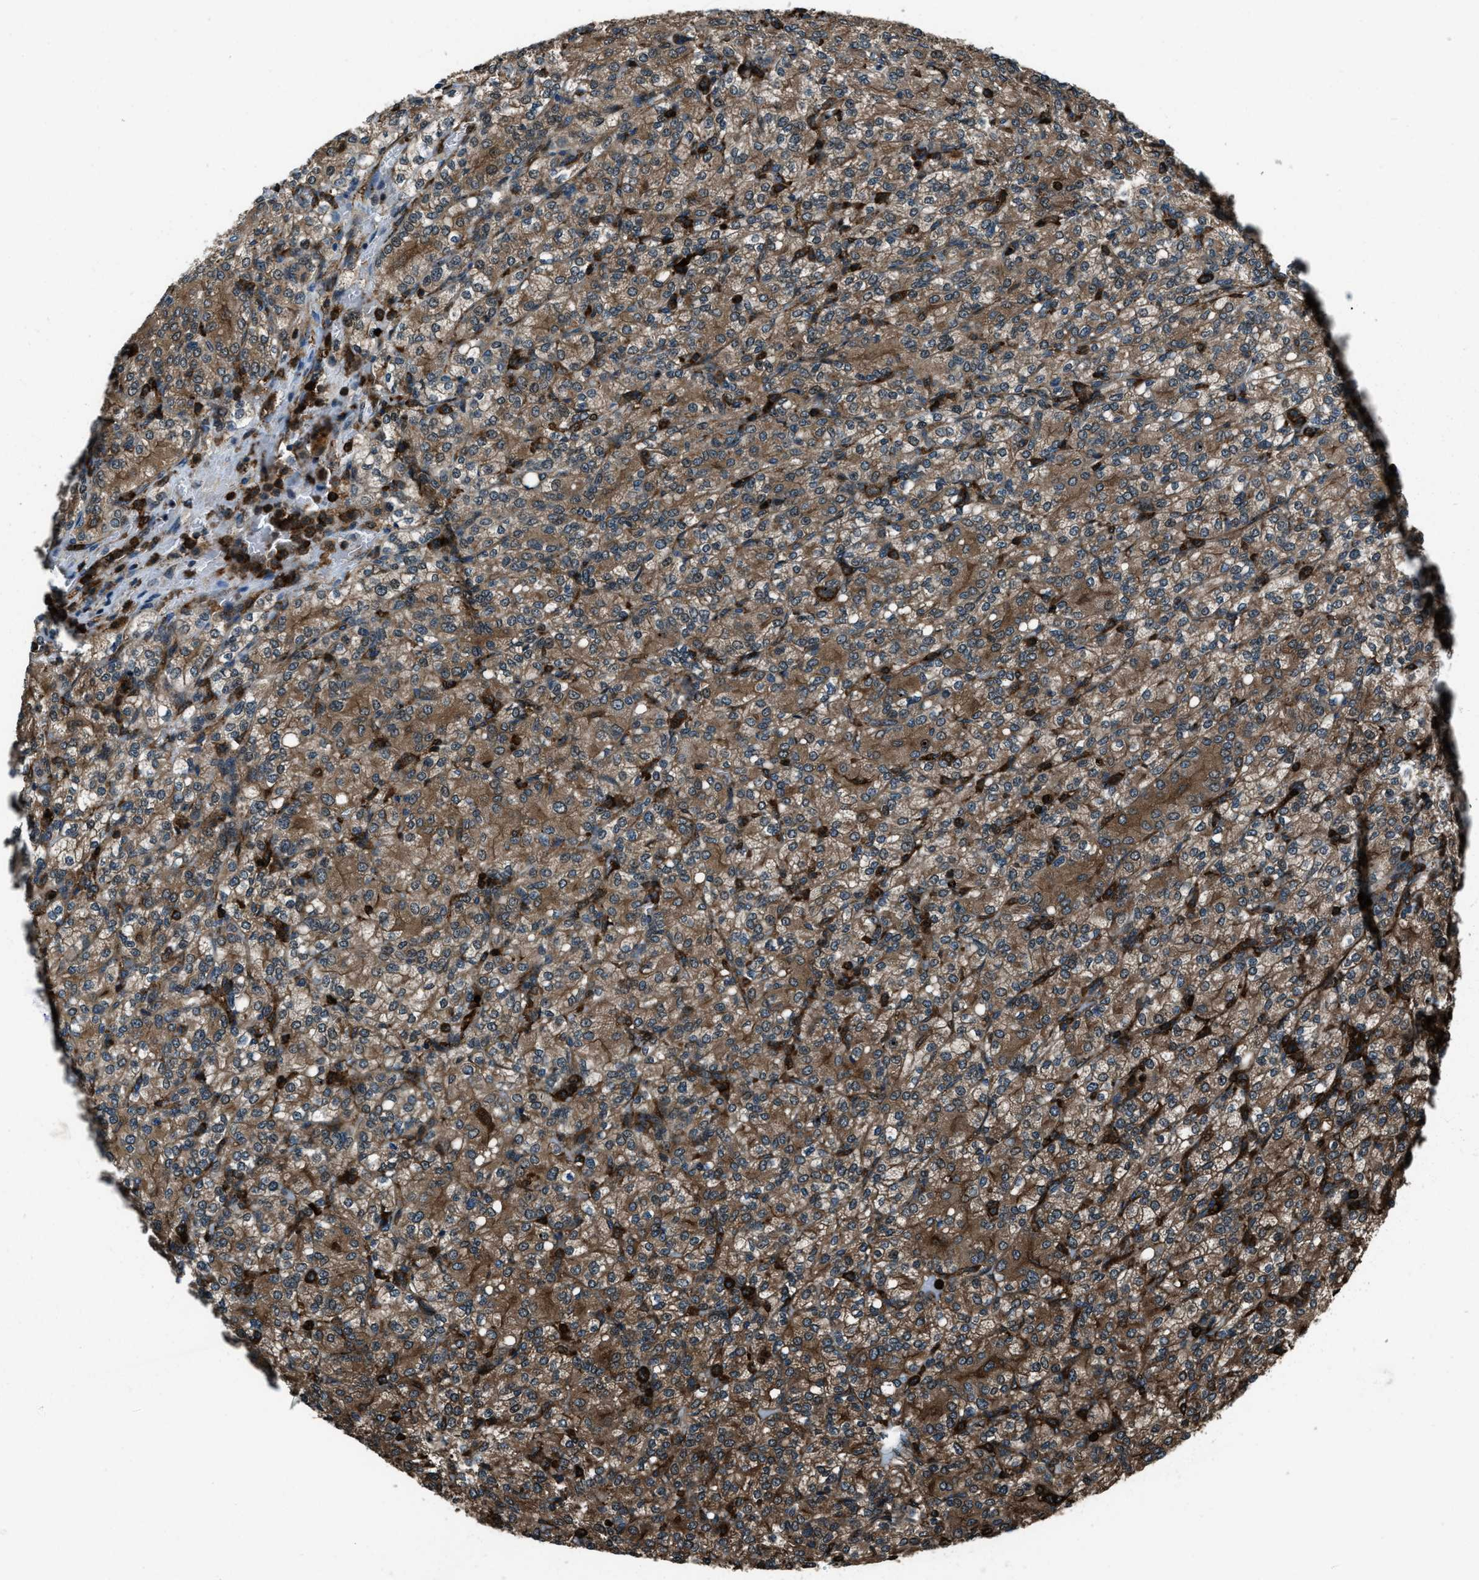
{"staining": {"intensity": "moderate", "quantity": ">75%", "location": "cytoplasmic/membranous"}, "tissue": "renal cancer", "cell_type": "Tumor cells", "image_type": "cancer", "snomed": [{"axis": "morphology", "description": "Adenocarcinoma, NOS"}, {"axis": "topography", "description": "Kidney"}], "caption": "The micrograph exhibits immunohistochemical staining of renal cancer (adenocarcinoma). There is moderate cytoplasmic/membranous expression is identified in about >75% of tumor cells.", "gene": "SNX30", "patient": {"sex": "male", "age": 77}}